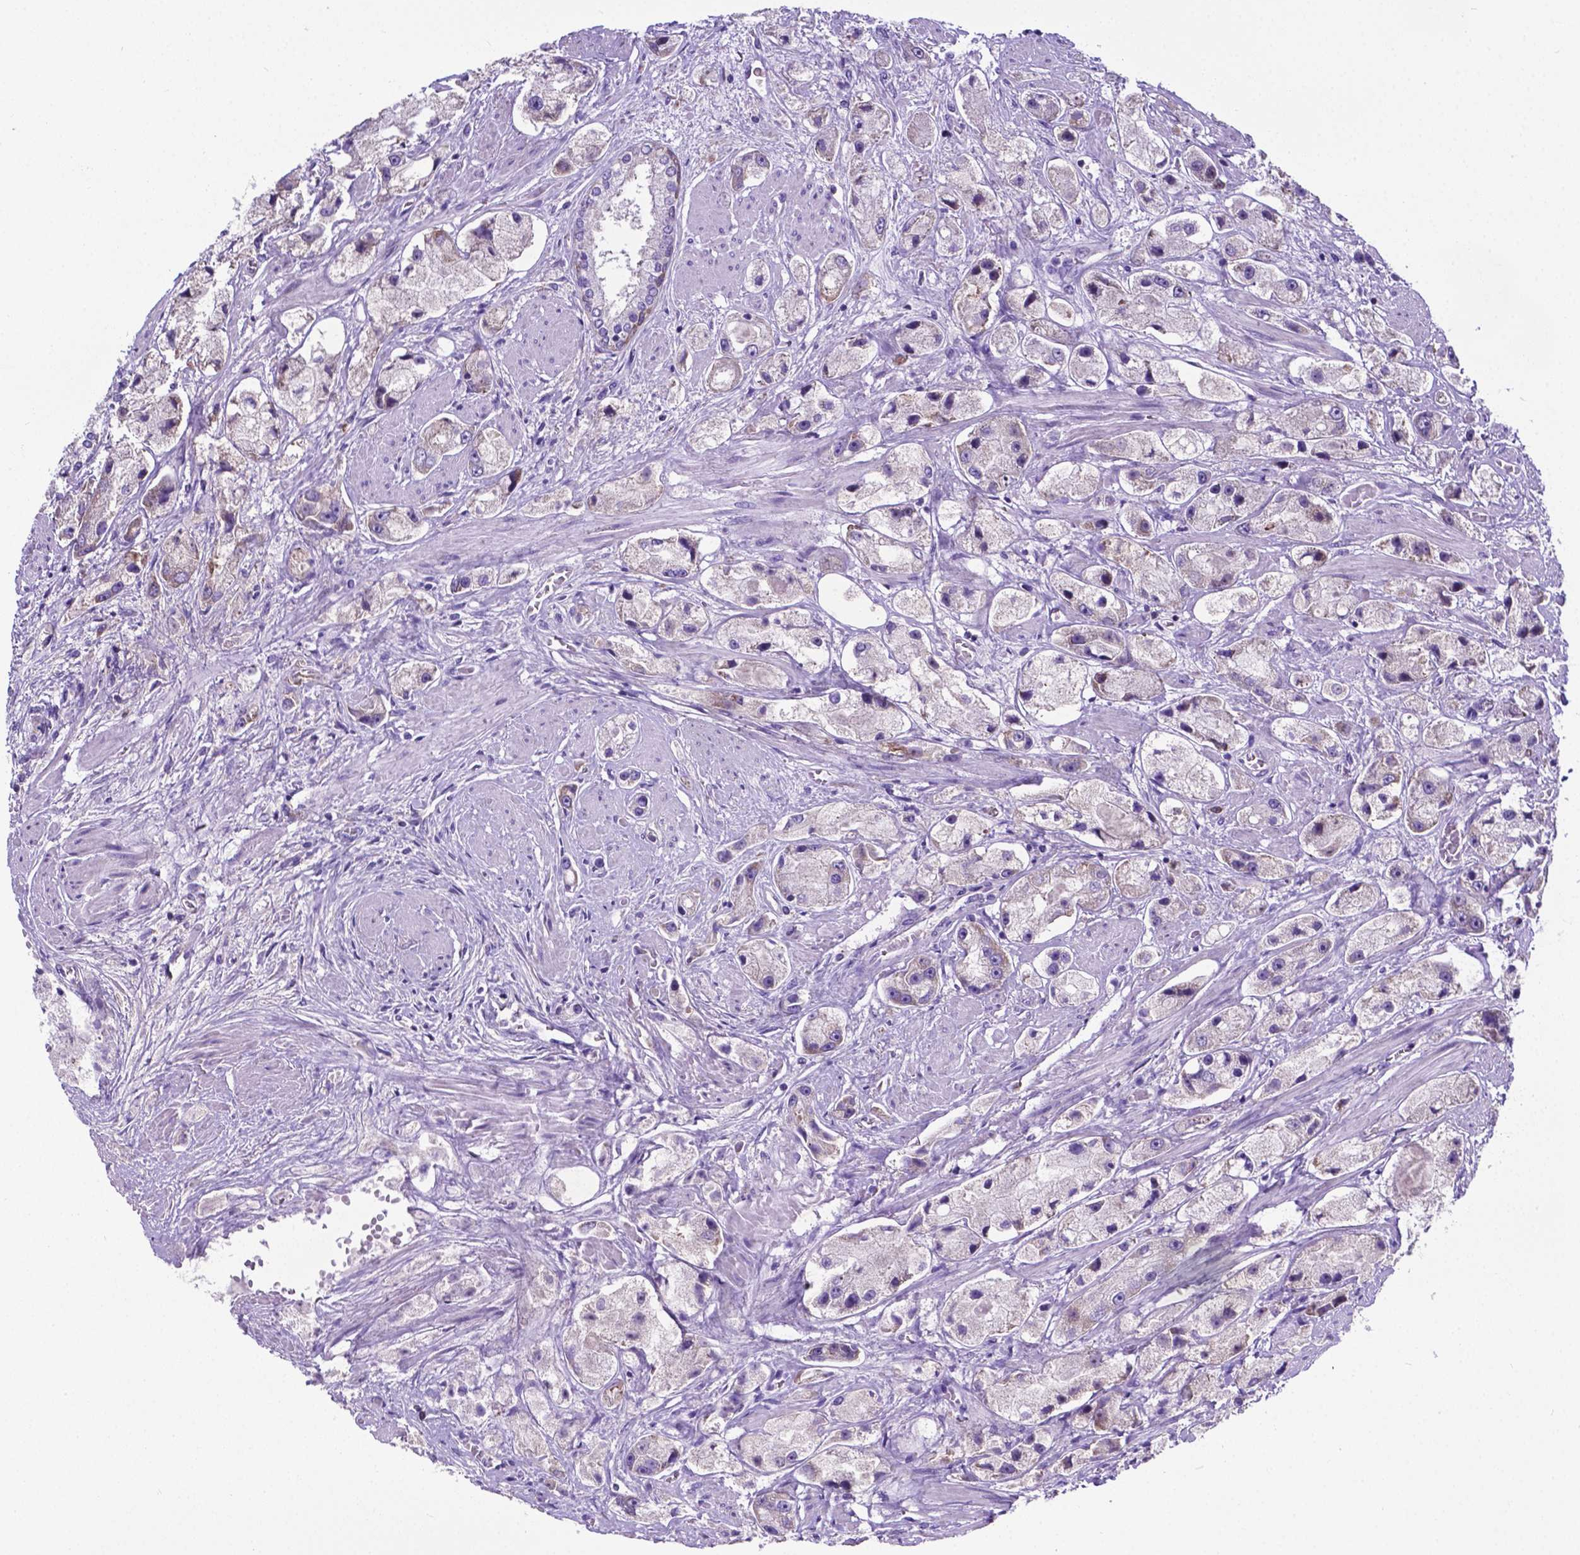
{"staining": {"intensity": "negative", "quantity": "none", "location": "none"}, "tissue": "prostate cancer", "cell_type": "Tumor cells", "image_type": "cancer", "snomed": [{"axis": "morphology", "description": "Adenocarcinoma, High grade"}, {"axis": "topography", "description": "Prostate"}], "caption": "Human prostate cancer (high-grade adenocarcinoma) stained for a protein using immunohistochemistry (IHC) displays no staining in tumor cells.", "gene": "RPL6", "patient": {"sex": "male", "age": 67}}